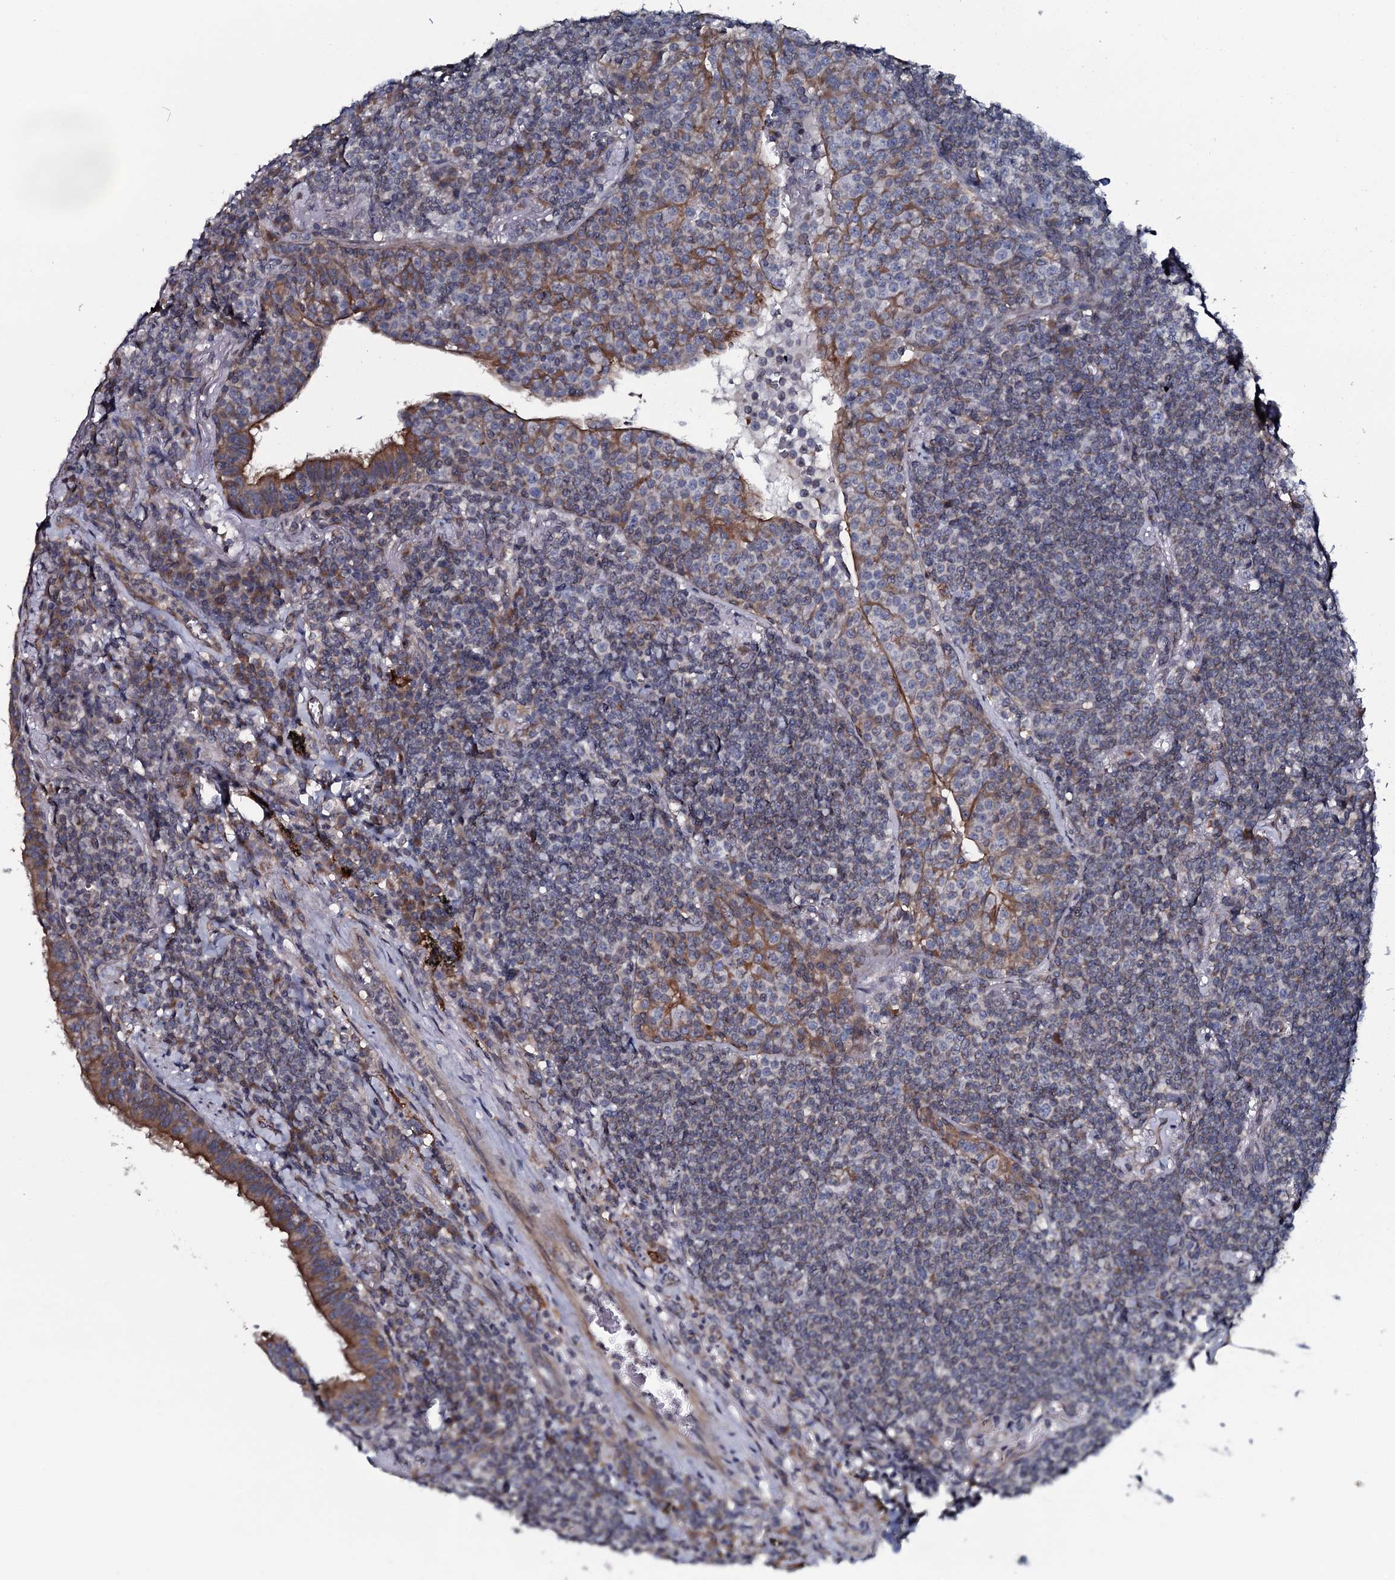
{"staining": {"intensity": "weak", "quantity": "<25%", "location": "cytoplasmic/membranous"}, "tissue": "lymphoma", "cell_type": "Tumor cells", "image_type": "cancer", "snomed": [{"axis": "morphology", "description": "Malignant lymphoma, non-Hodgkin's type, Low grade"}, {"axis": "topography", "description": "Lung"}], "caption": "Photomicrograph shows no protein positivity in tumor cells of malignant lymphoma, non-Hodgkin's type (low-grade) tissue.", "gene": "TMEM151A", "patient": {"sex": "female", "age": 71}}